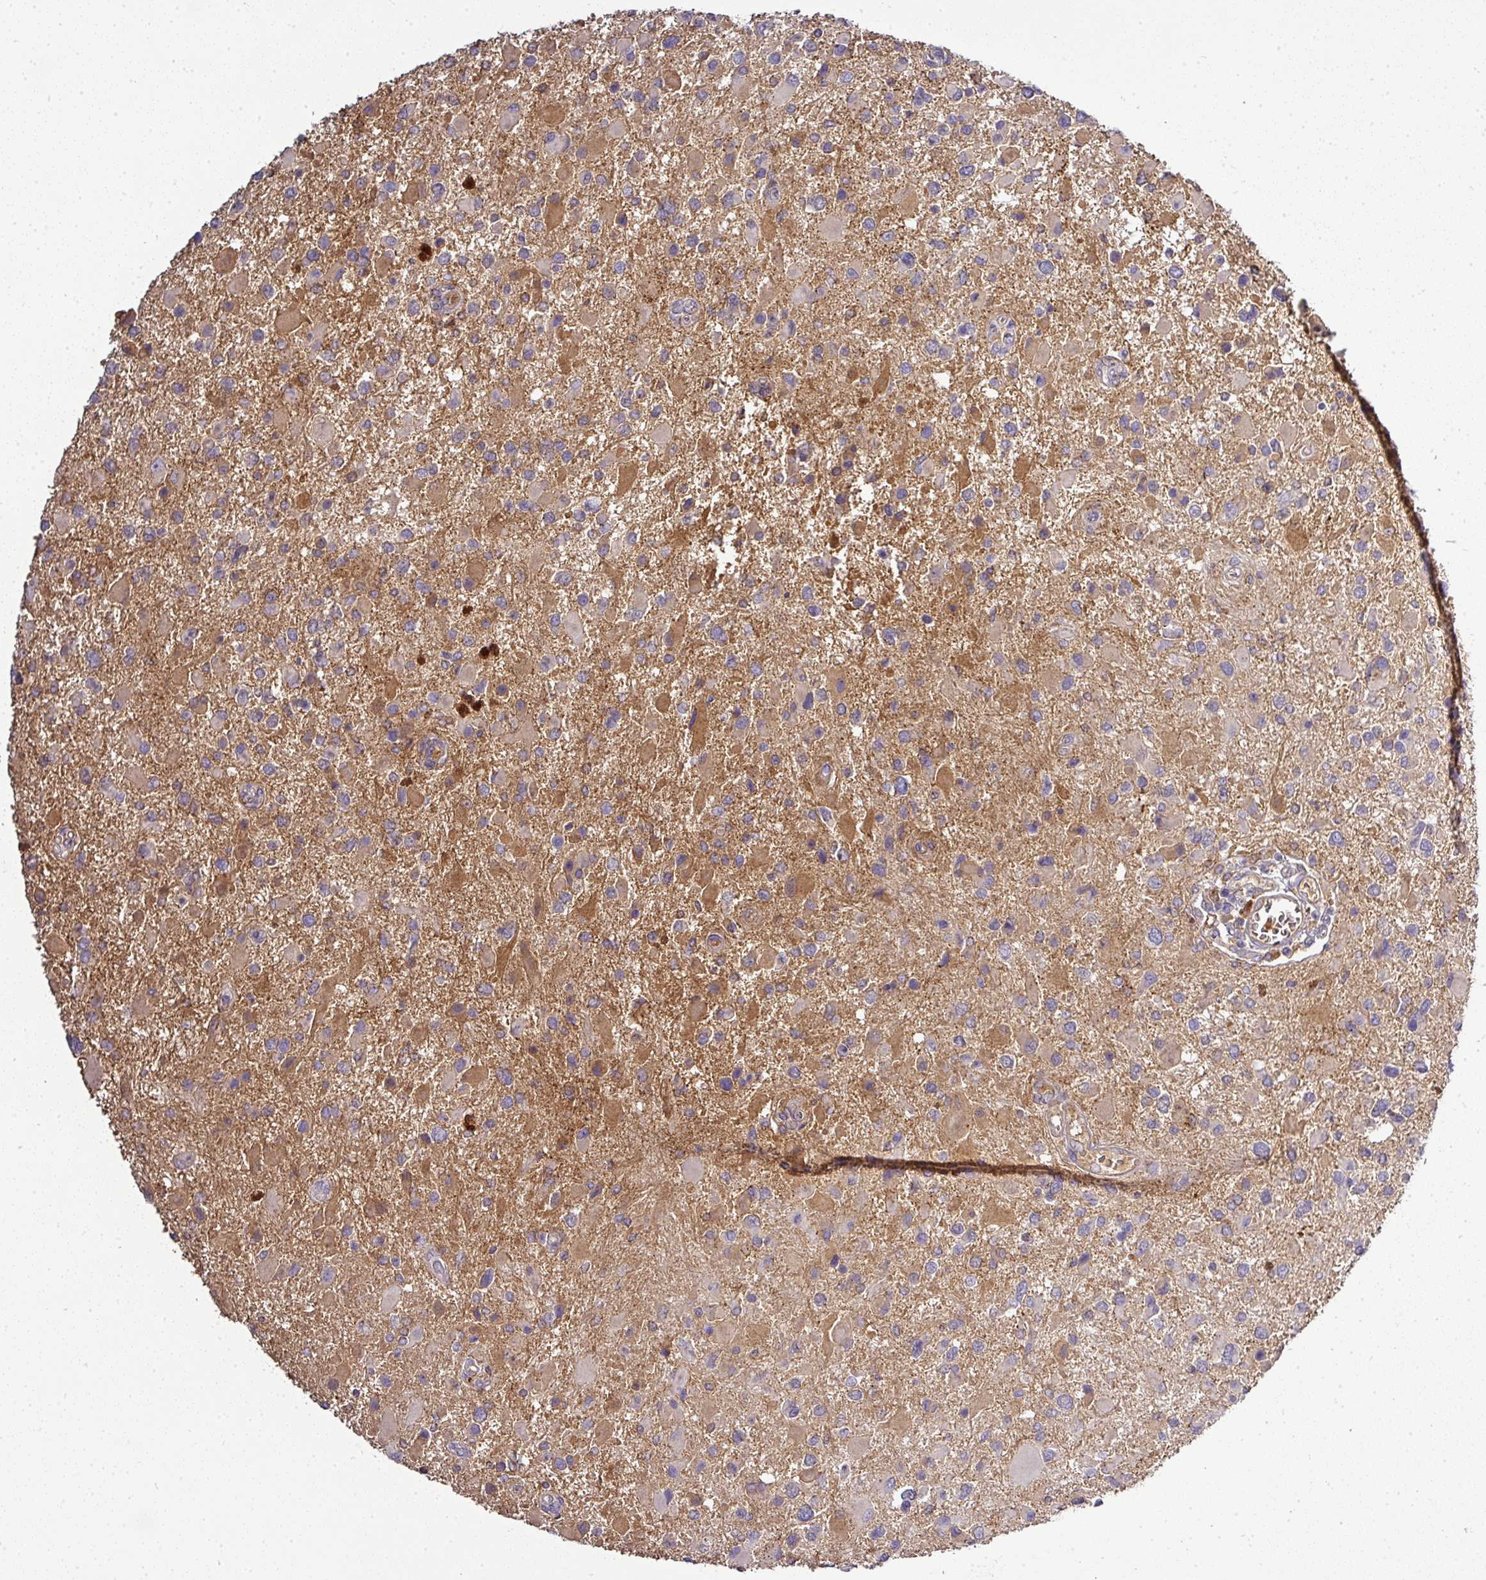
{"staining": {"intensity": "moderate", "quantity": "<25%", "location": "cytoplasmic/membranous"}, "tissue": "glioma", "cell_type": "Tumor cells", "image_type": "cancer", "snomed": [{"axis": "morphology", "description": "Glioma, malignant, High grade"}, {"axis": "topography", "description": "Brain"}], "caption": "Moderate cytoplasmic/membranous staining for a protein is identified in approximately <25% of tumor cells of glioma using immunohistochemistry (IHC).", "gene": "CAB39L", "patient": {"sex": "male", "age": 53}}